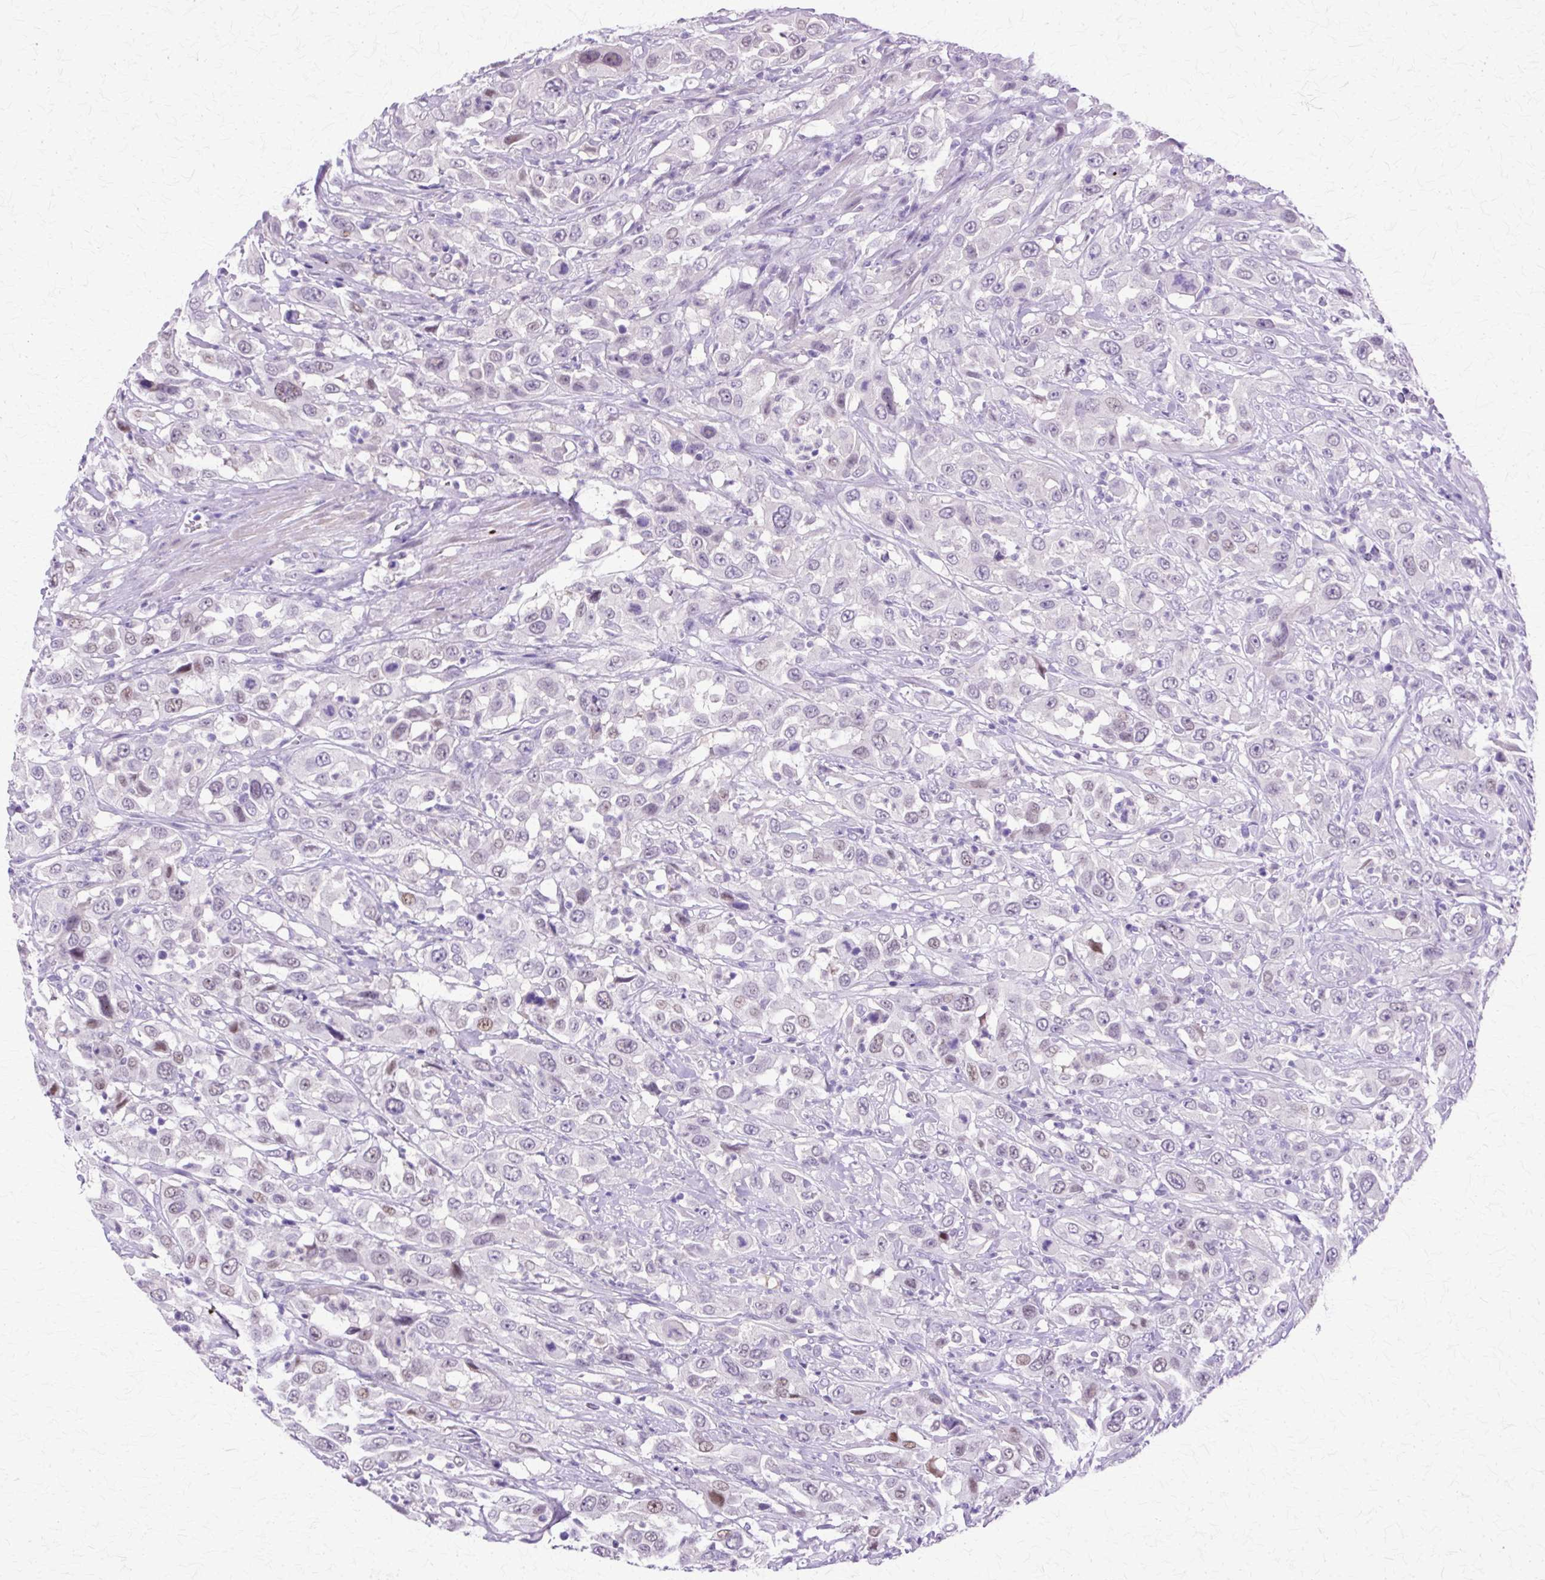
{"staining": {"intensity": "moderate", "quantity": "<25%", "location": "nuclear"}, "tissue": "urothelial cancer", "cell_type": "Tumor cells", "image_type": "cancer", "snomed": [{"axis": "morphology", "description": "Urothelial carcinoma, High grade"}, {"axis": "topography", "description": "Urinary bladder"}], "caption": "Human urothelial cancer stained with a brown dye demonstrates moderate nuclear positive expression in about <25% of tumor cells.", "gene": "HSPA8", "patient": {"sex": "male", "age": 61}}